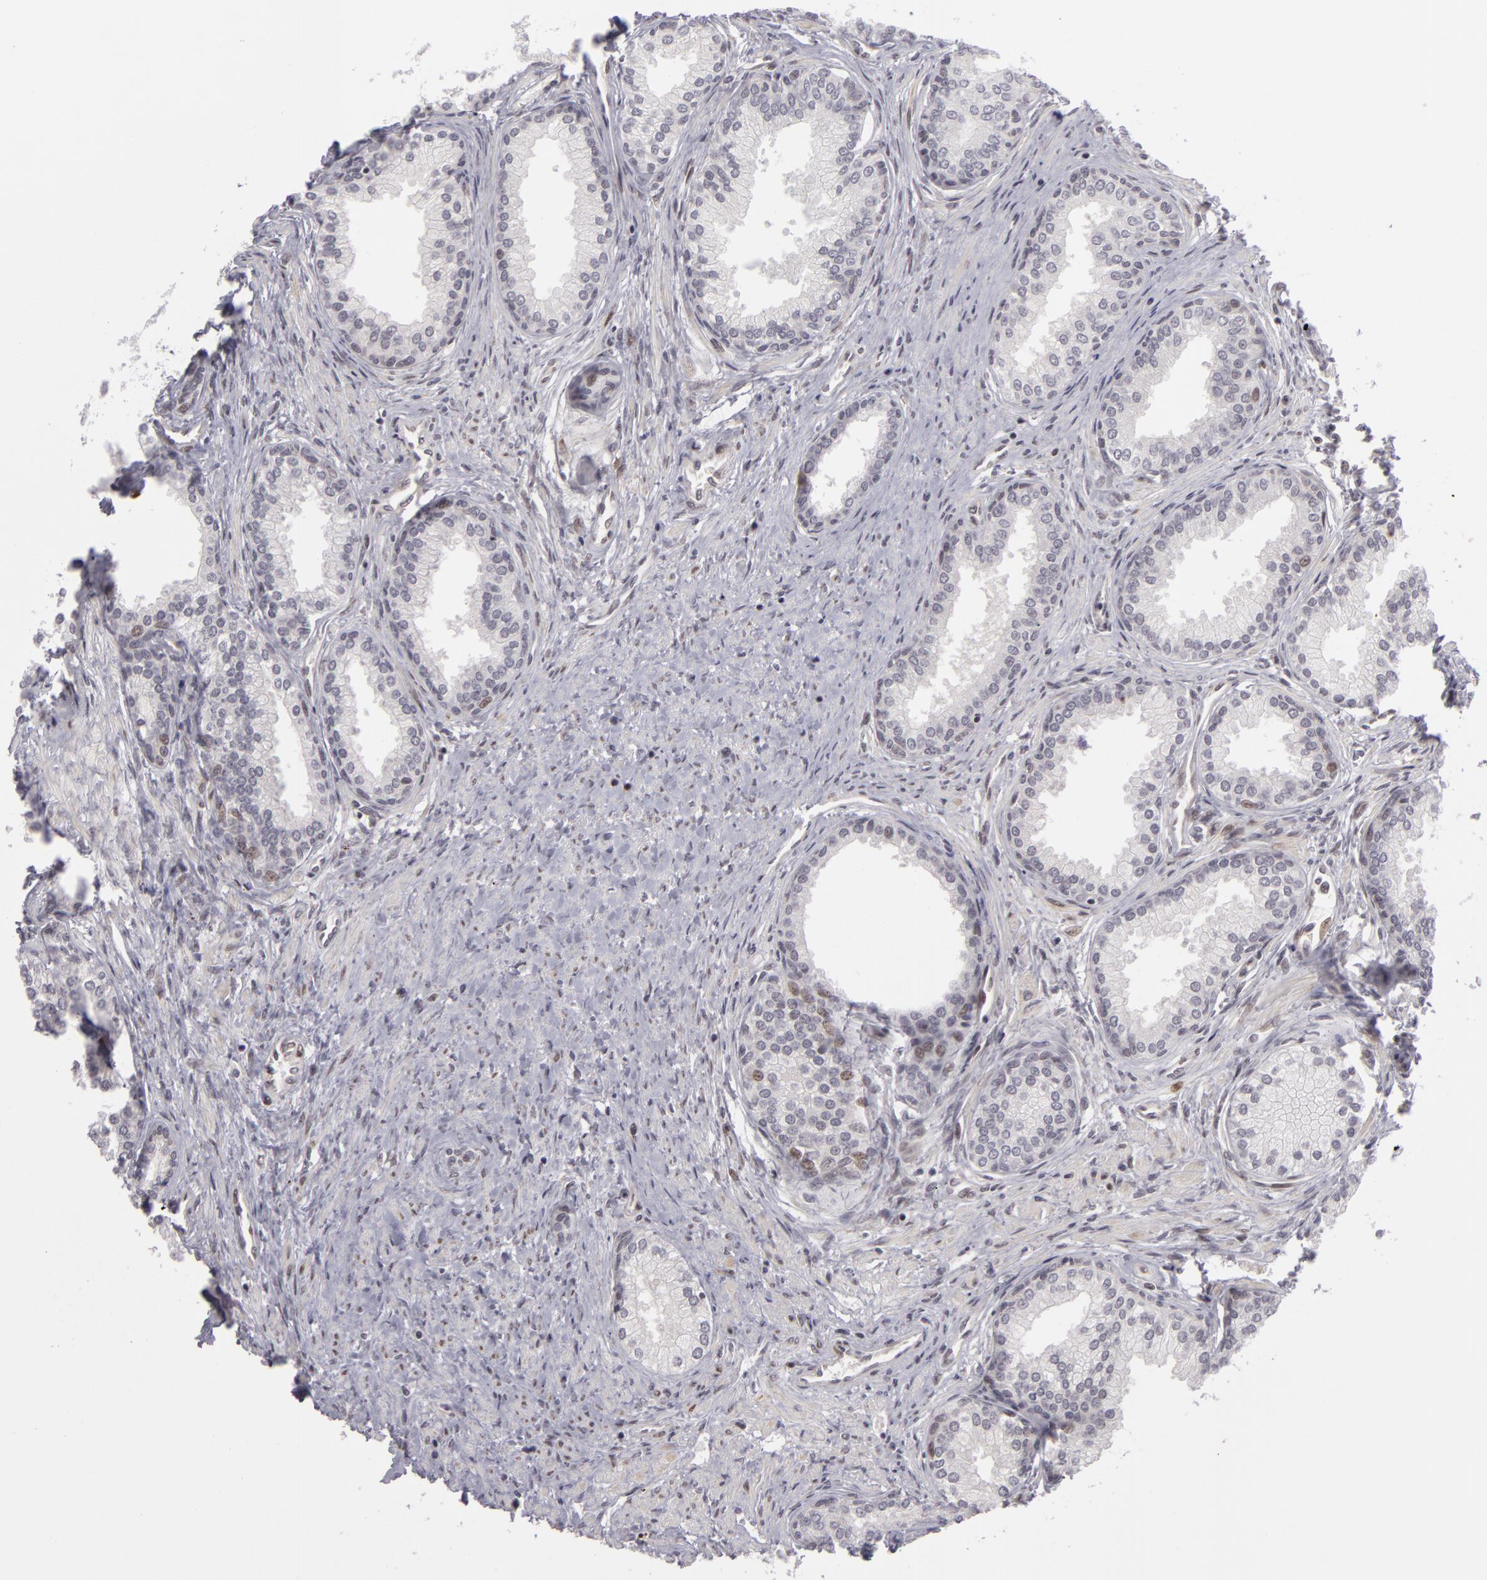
{"staining": {"intensity": "moderate", "quantity": "<25%", "location": "nuclear"}, "tissue": "prostate", "cell_type": "Glandular cells", "image_type": "normal", "snomed": [{"axis": "morphology", "description": "Normal tissue, NOS"}, {"axis": "topography", "description": "Prostate"}], "caption": "Brown immunohistochemical staining in benign human prostate exhibits moderate nuclear expression in approximately <25% of glandular cells. (DAB (3,3'-diaminobenzidine) IHC with brightfield microscopy, high magnification).", "gene": "ZNF133", "patient": {"sex": "male", "age": 68}}